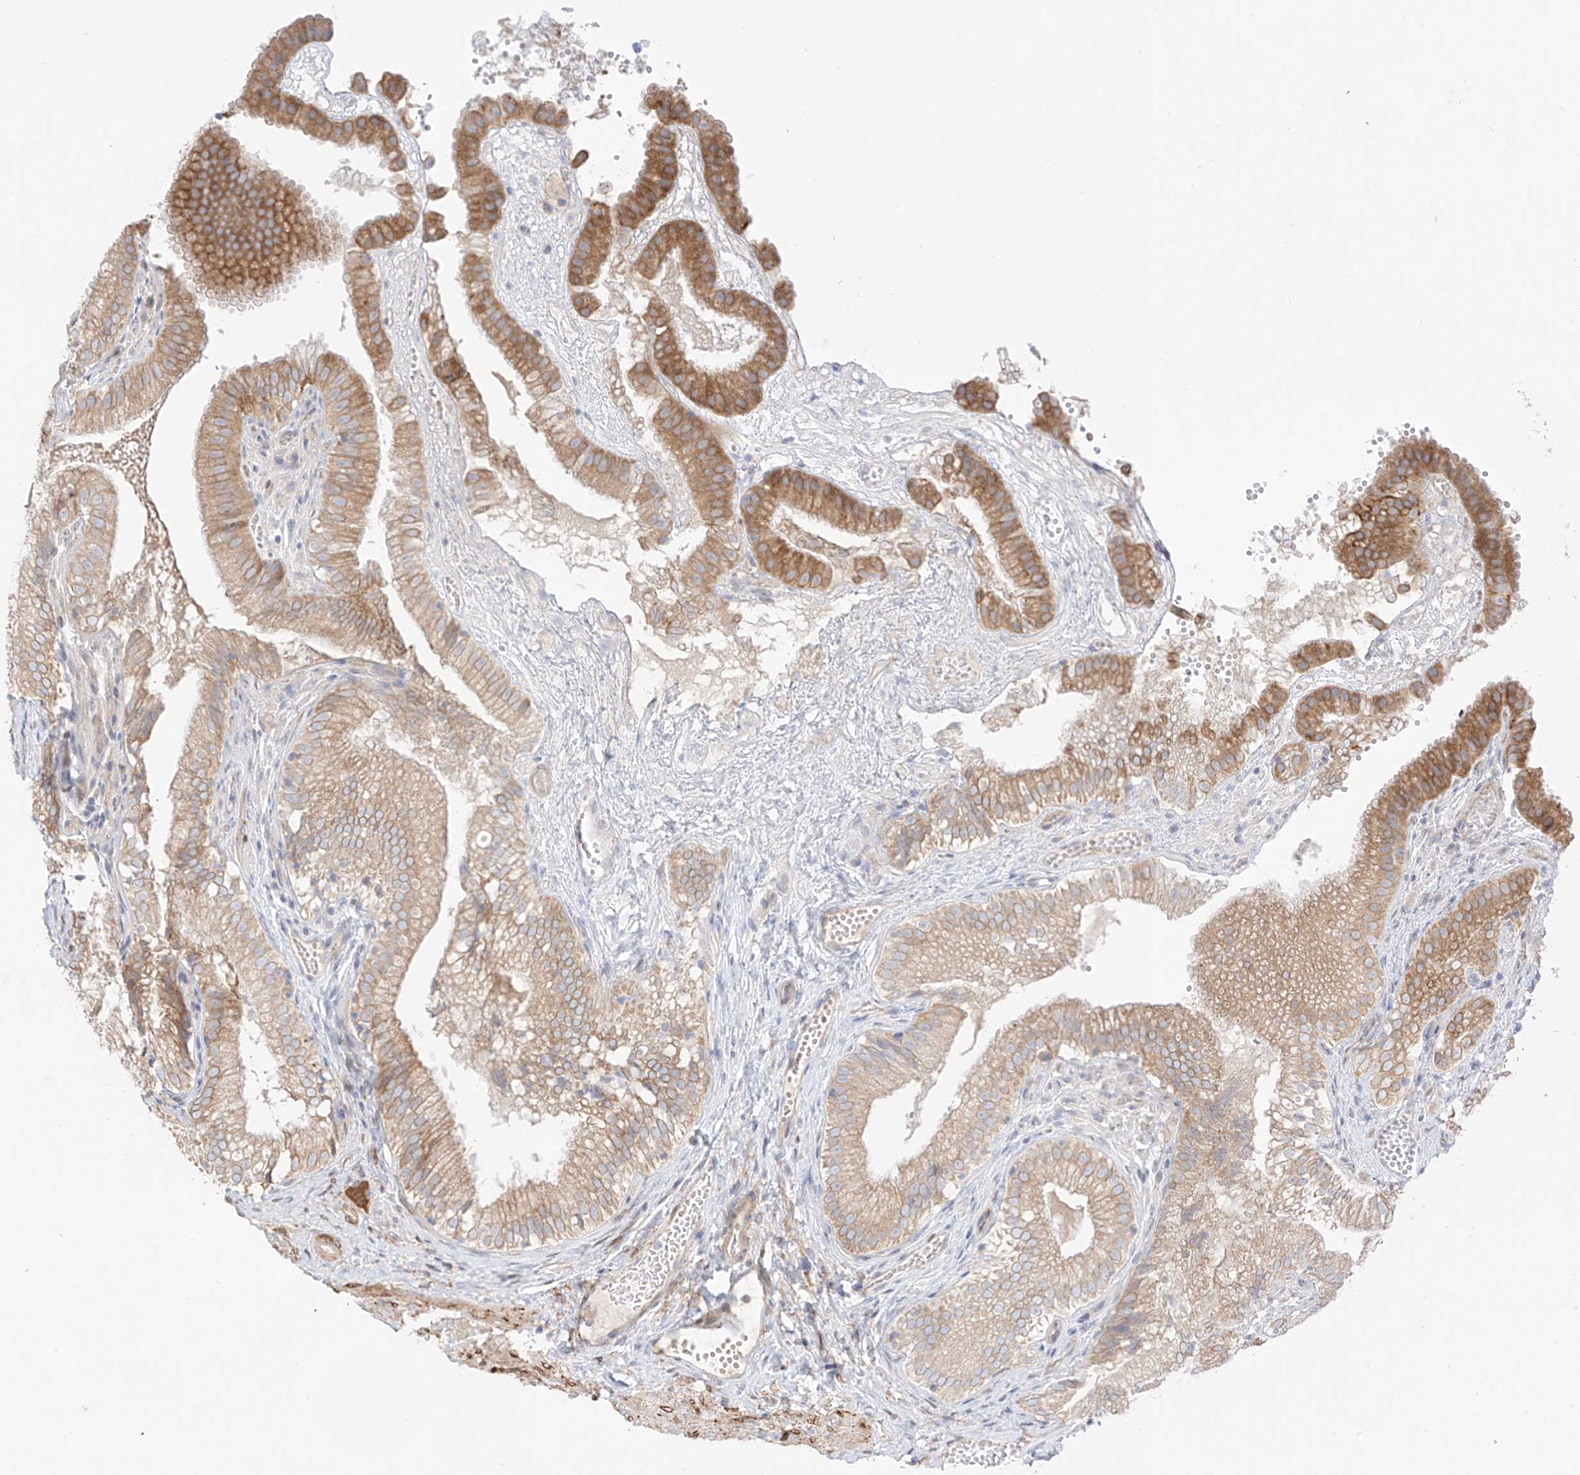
{"staining": {"intensity": "moderate", "quantity": ">75%", "location": "cytoplasmic/membranous"}, "tissue": "gallbladder", "cell_type": "Glandular cells", "image_type": "normal", "snomed": [{"axis": "morphology", "description": "Normal tissue, NOS"}, {"axis": "topography", "description": "Gallbladder"}], "caption": "Protein expression analysis of benign gallbladder shows moderate cytoplasmic/membranous staining in about >75% of glandular cells.", "gene": "PCYOX1", "patient": {"sex": "female", "age": 30}}